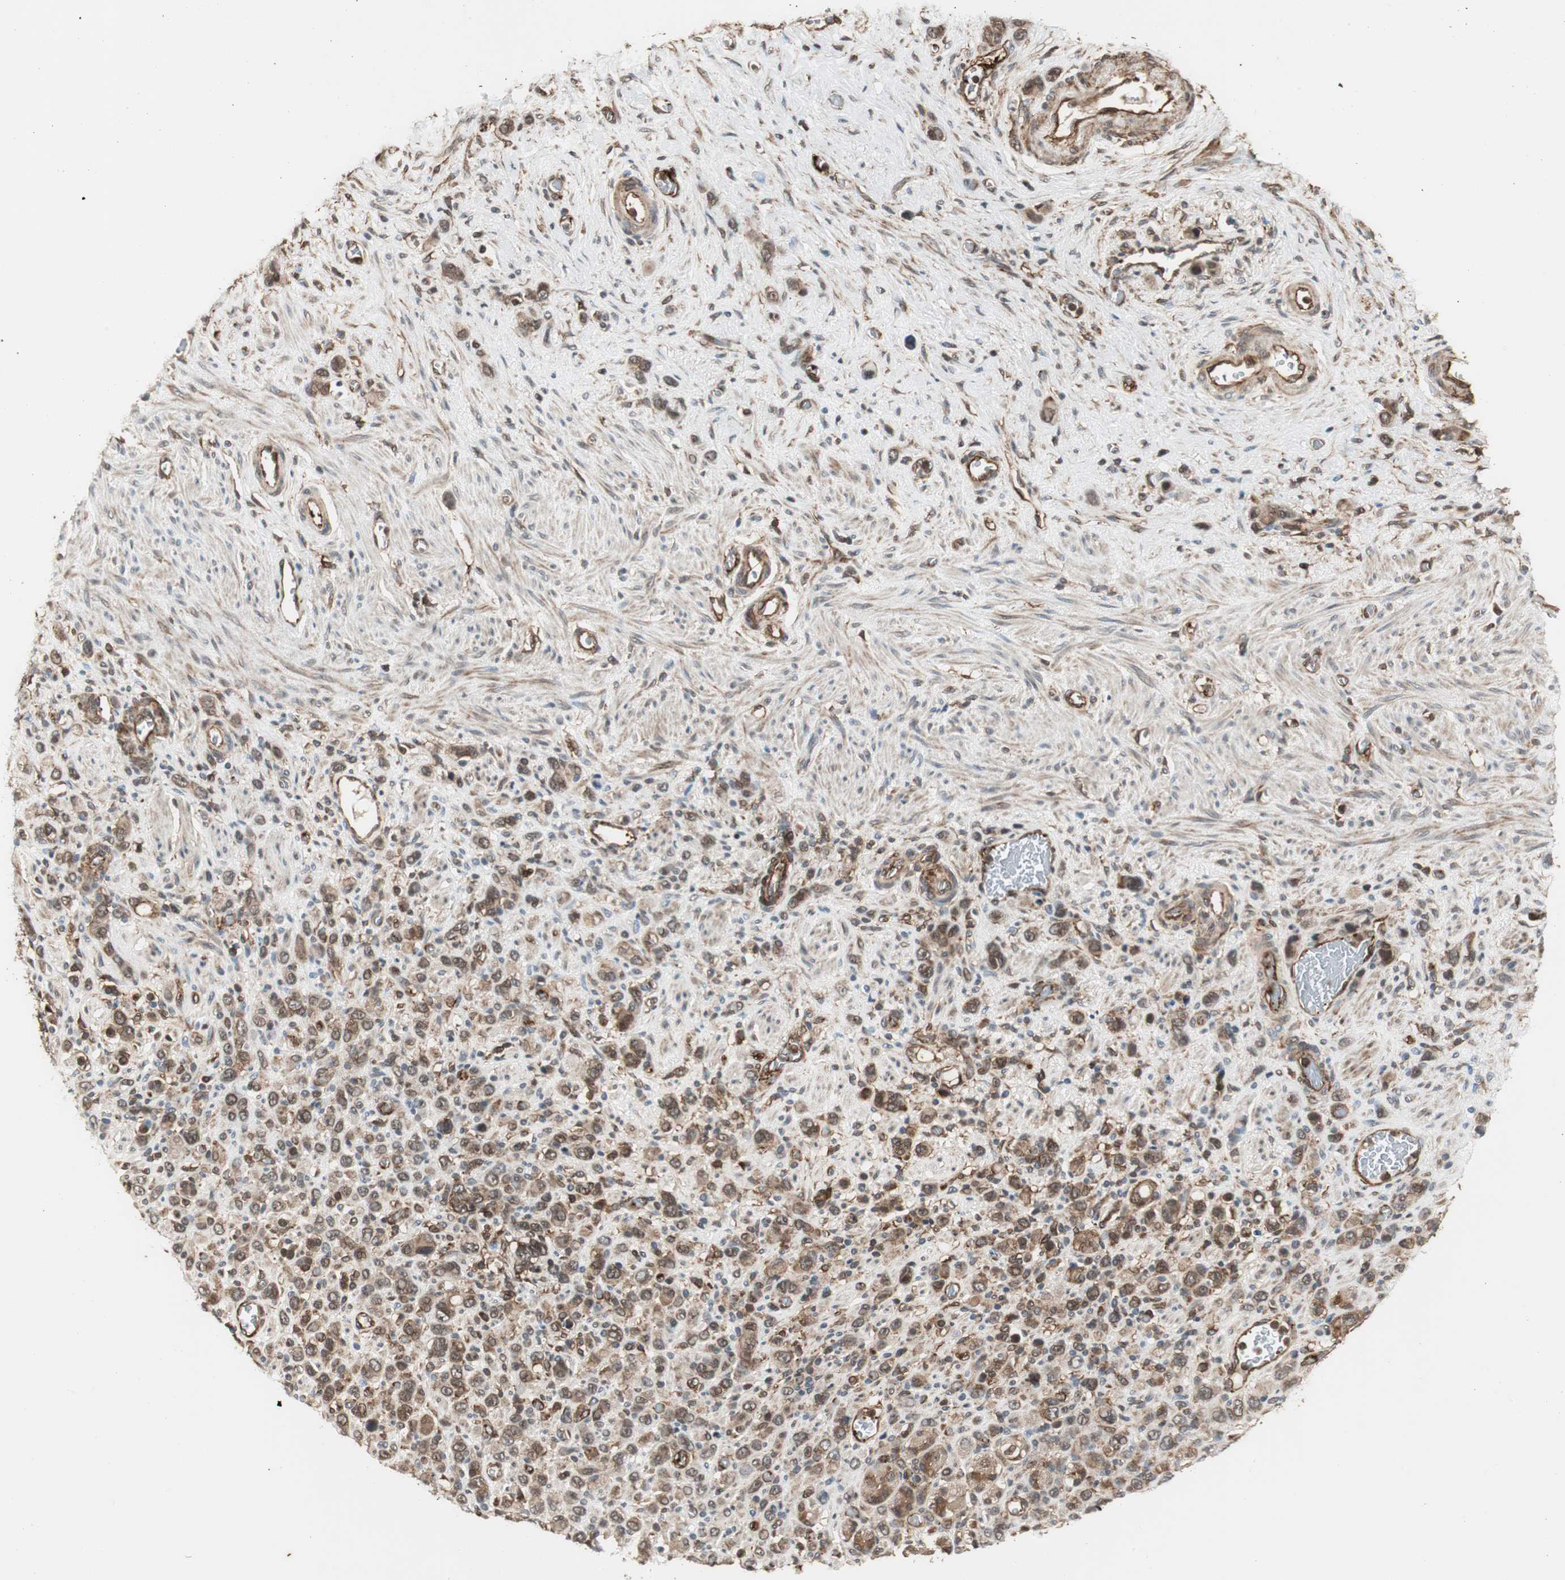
{"staining": {"intensity": "moderate", "quantity": ">75%", "location": "cytoplasmic/membranous"}, "tissue": "stomach cancer", "cell_type": "Tumor cells", "image_type": "cancer", "snomed": [{"axis": "morphology", "description": "Normal tissue, NOS"}, {"axis": "morphology", "description": "Adenocarcinoma, NOS"}, {"axis": "morphology", "description": "Adenocarcinoma, High grade"}, {"axis": "topography", "description": "Stomach, upper"}, {"axis": "topography", "description": "Stomach"}], "caption": "This is a micrograph of immunohistochemistry staining of stomach adenocarcinoma, which shows moderate staining in the cytoplasmic/membranous of tumor cells.", "gene": "PTPN11", "patient": {"sex": "female", "age": 65}}